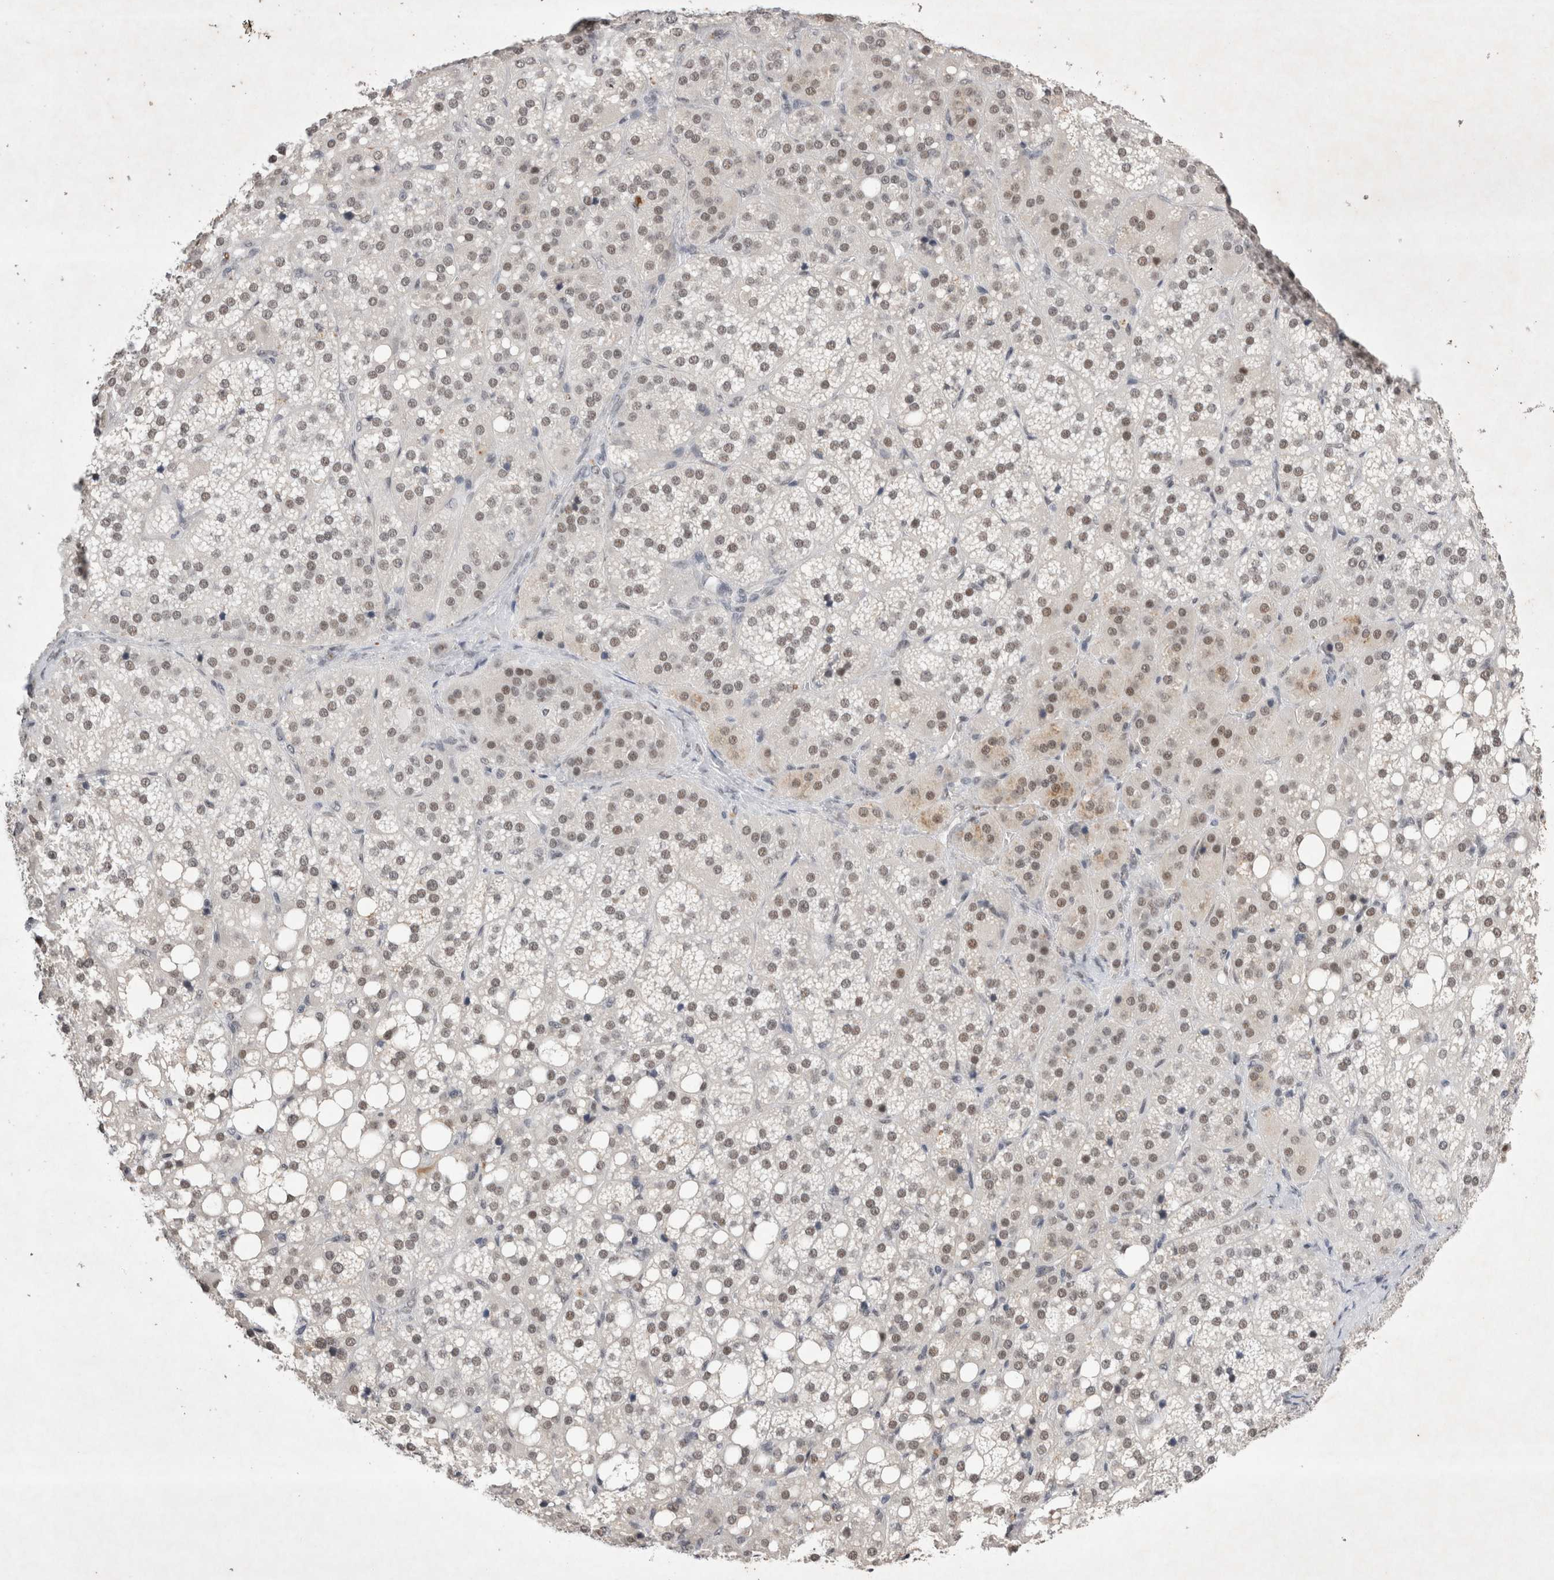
{"staining": {"intensity": "moderate", "quantity": ">75%", "location": "cytoplasmic/membranous,nuclear"}, "tissue": "adrenal gland", "cell_type": "Glandular cells", "image_type": "normal", "snomed": [{"axis": "morphology", "description": "Normal tissue, NOS"}, {"axis": "topography", "description": "Adrenal gland"}], "caption": "A brown stain labels moderate cytoplasmic/membranous,nuclear staining of a protein in glandular cells of benign adrenal gland. The protein is stained brown, and the nuclei are stained in blue (DAB IHC with brightfield microscopy, high magnification).", "gene": "RBM6", "patient": {"sex": "female", "age": 59}}